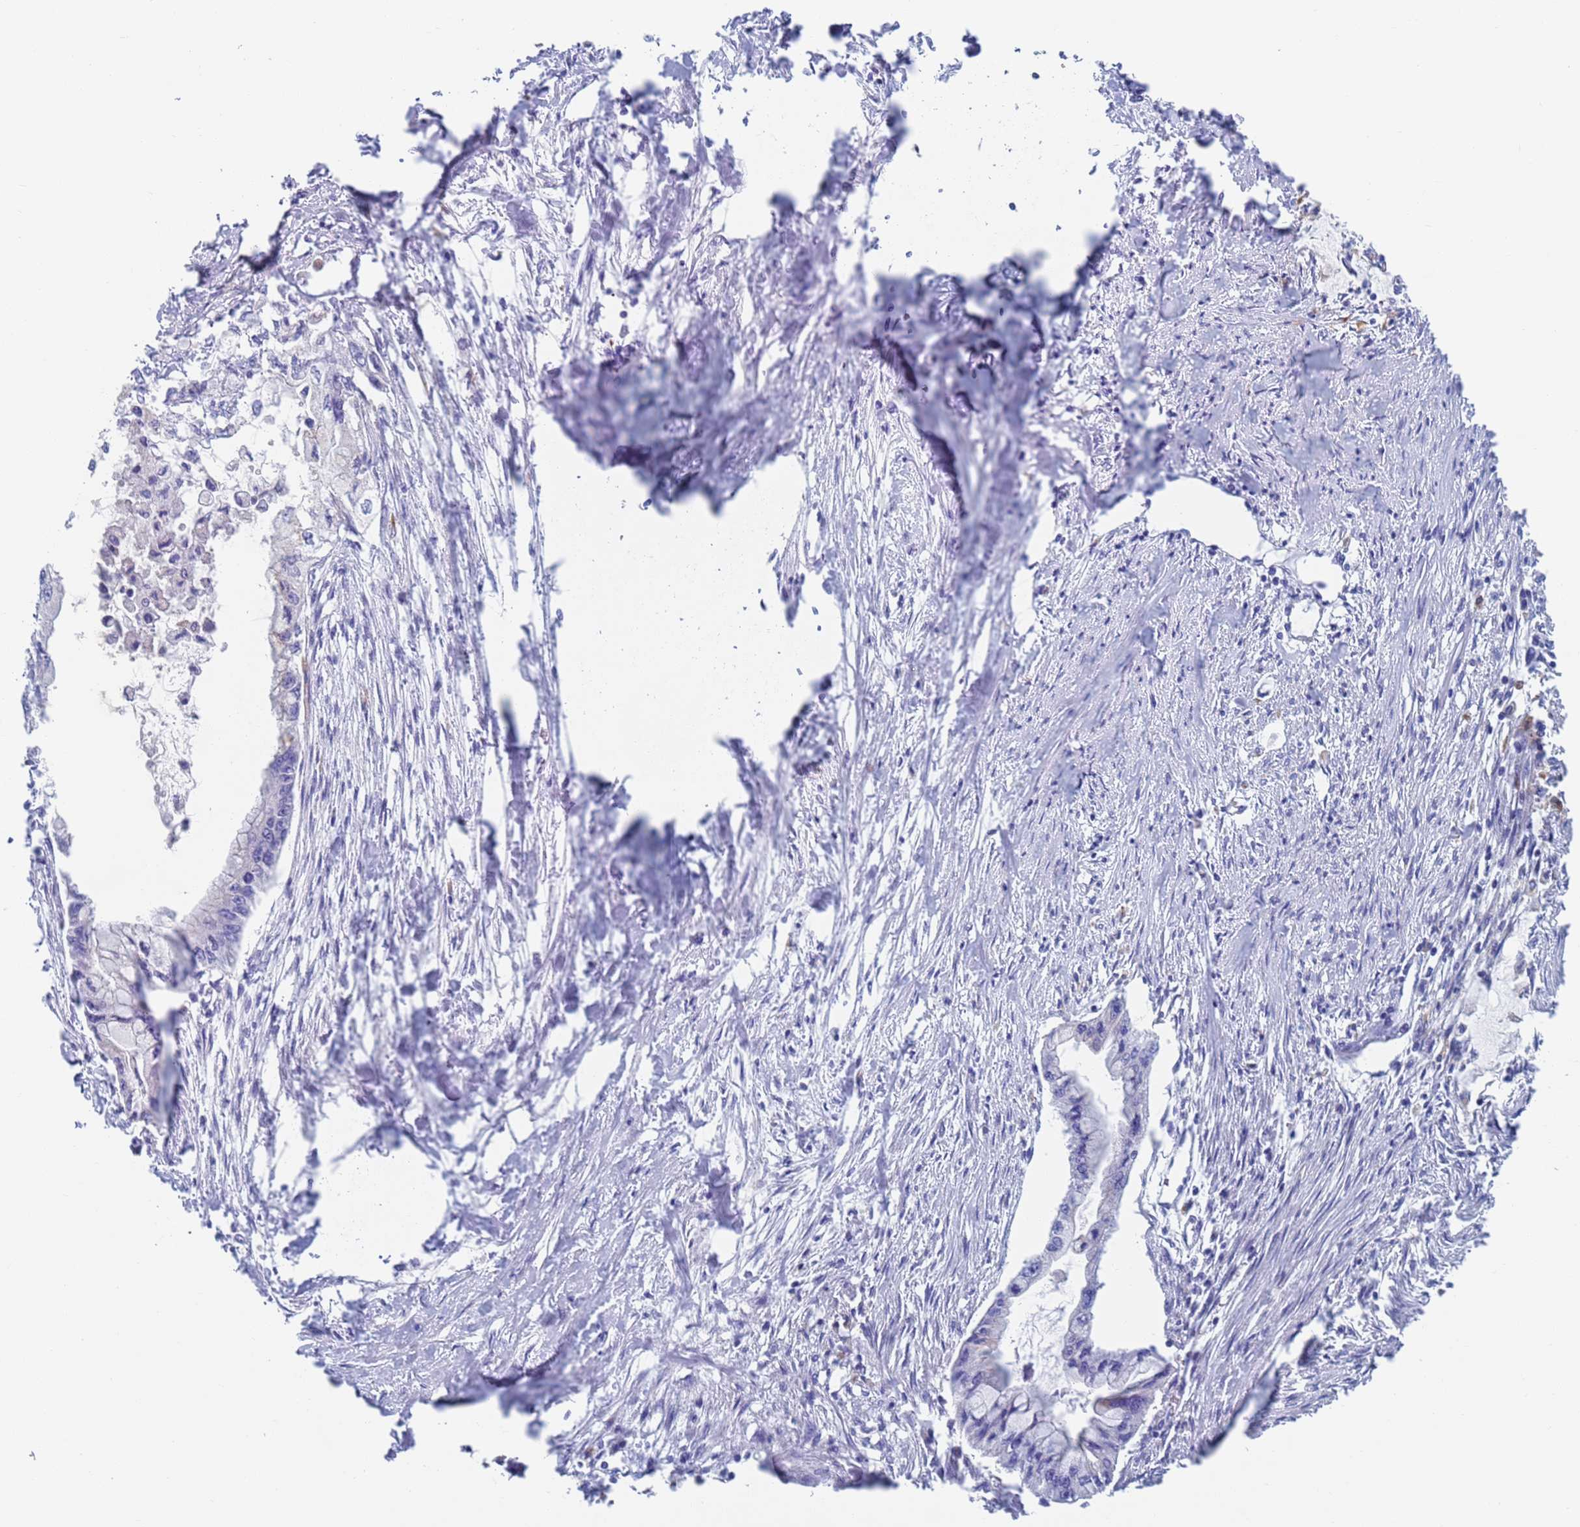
{"staining": {"intensity": "negative", "quantity": "none", "location": "none"}, "tissue": "pancreatic cancer", "cell_type": "Tumor cells", "image_type": "cancer", "snomed": [{"axis": "morphology", "description": "Adenocarcinoma, NOS"}, {"axis": "topography", "description": "Pancreas"}], "caption": "Immunohistochemistry (IHC) photomicrograph of pancreatic cancer stained for a protein (brown), which demonstrates no expression in tumor cells.", "gene": "FUCA1", "patient": {"sex": "male", "age": 48}}